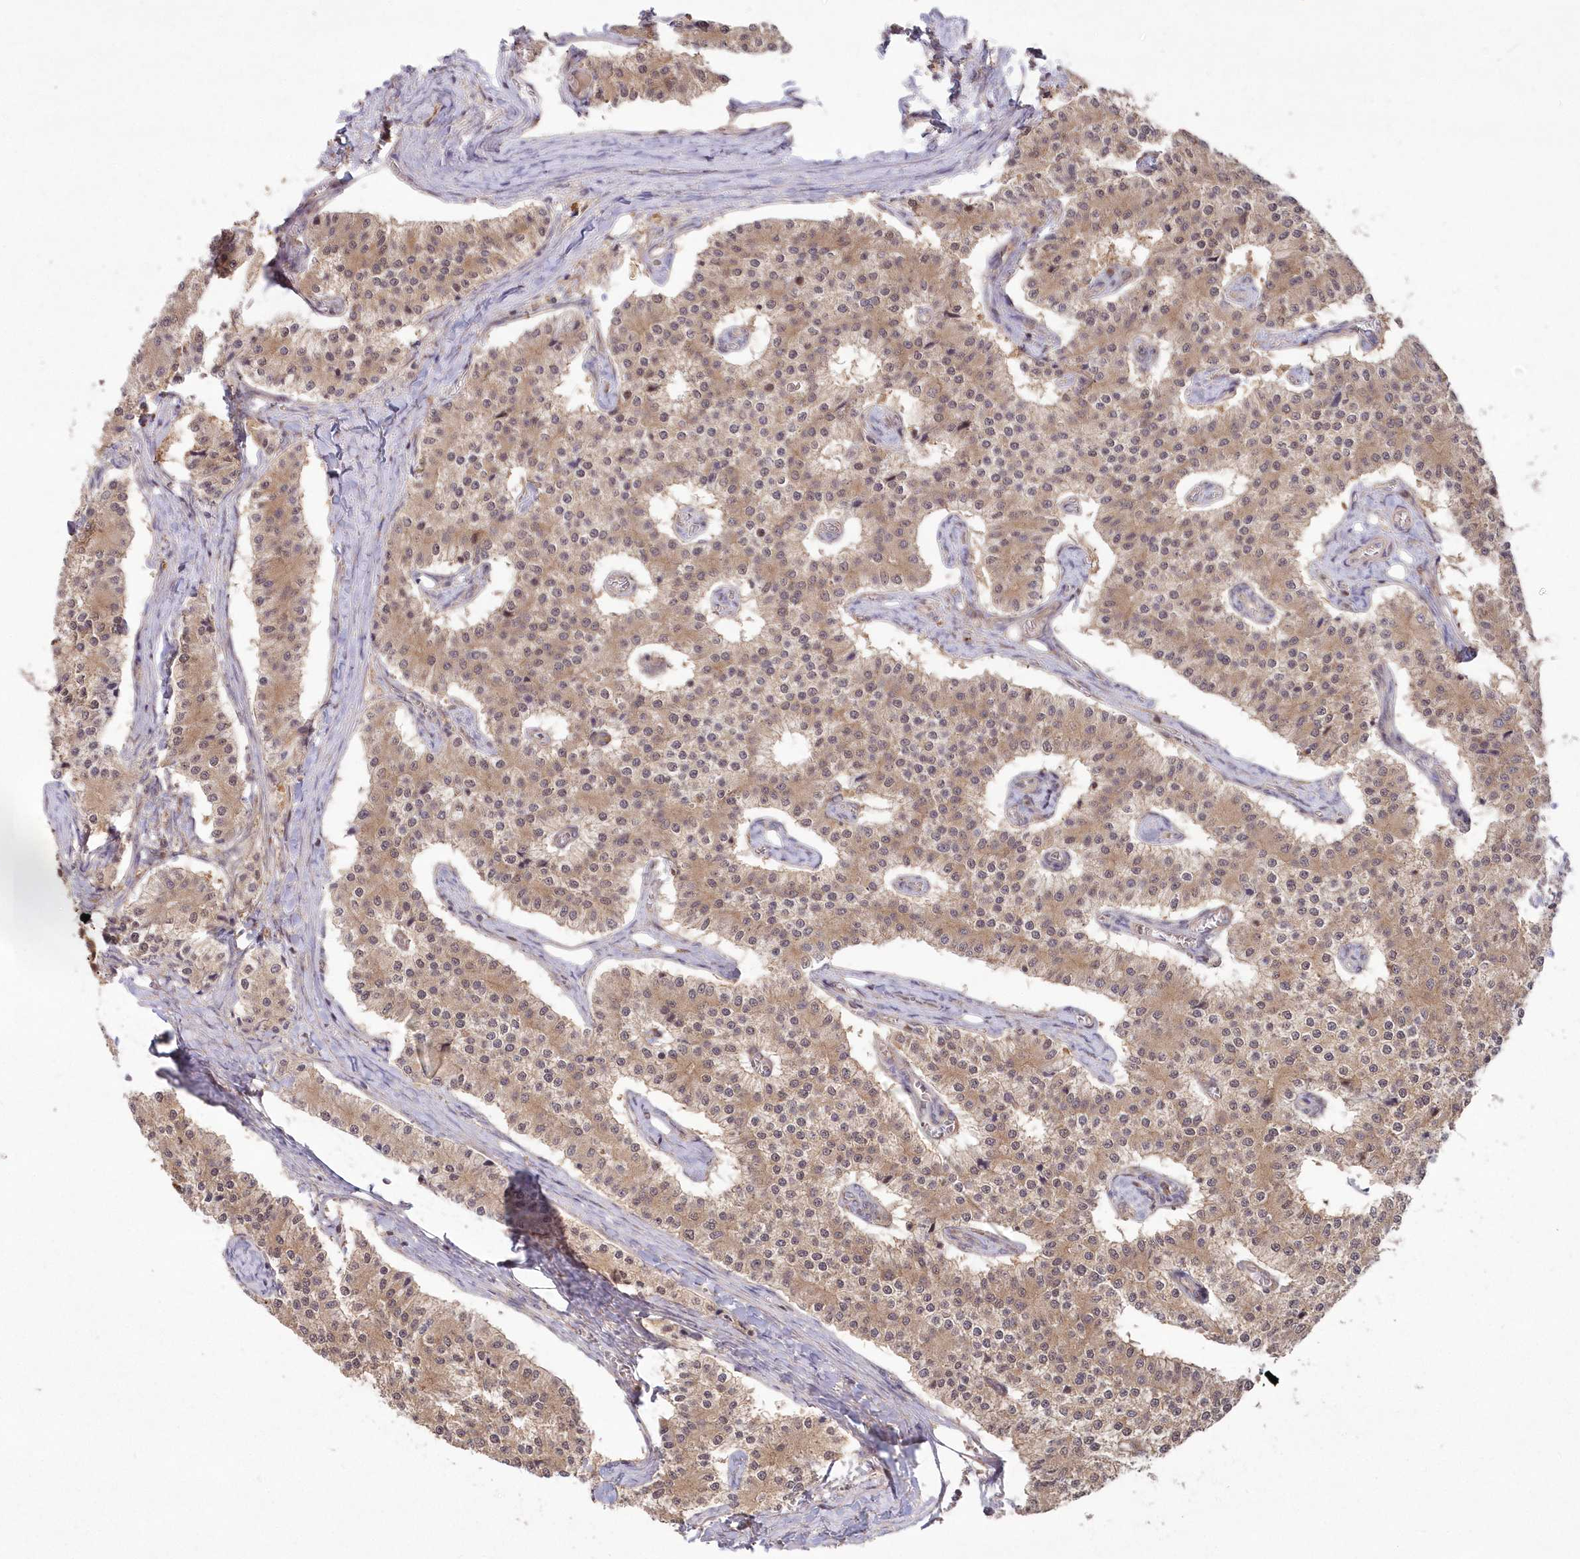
{"staining": {"intensity": "moderate", "quantity": ">75%", "location": "cytoplasmic/membranous,nuclear"}, "tissue": "carcinoid", "cell_type": "Tumor cells", "image_type": "cancer", "snomed": [{"axis": "morphology", "description": "Carcinoid, malignant, NOS"}, {"axis": "topography", "description": "Colon"}], "caption": "An immunohistochemistry photomicrograph of tumor tissue is shown. Protein staining in brown highlights moderate cytoplasmic/membranous and nuclear positivity in carcinoid (malignant) within tumor cells.", "gene": "TBCA", "patient": {"sex": "female", "age": 52}}